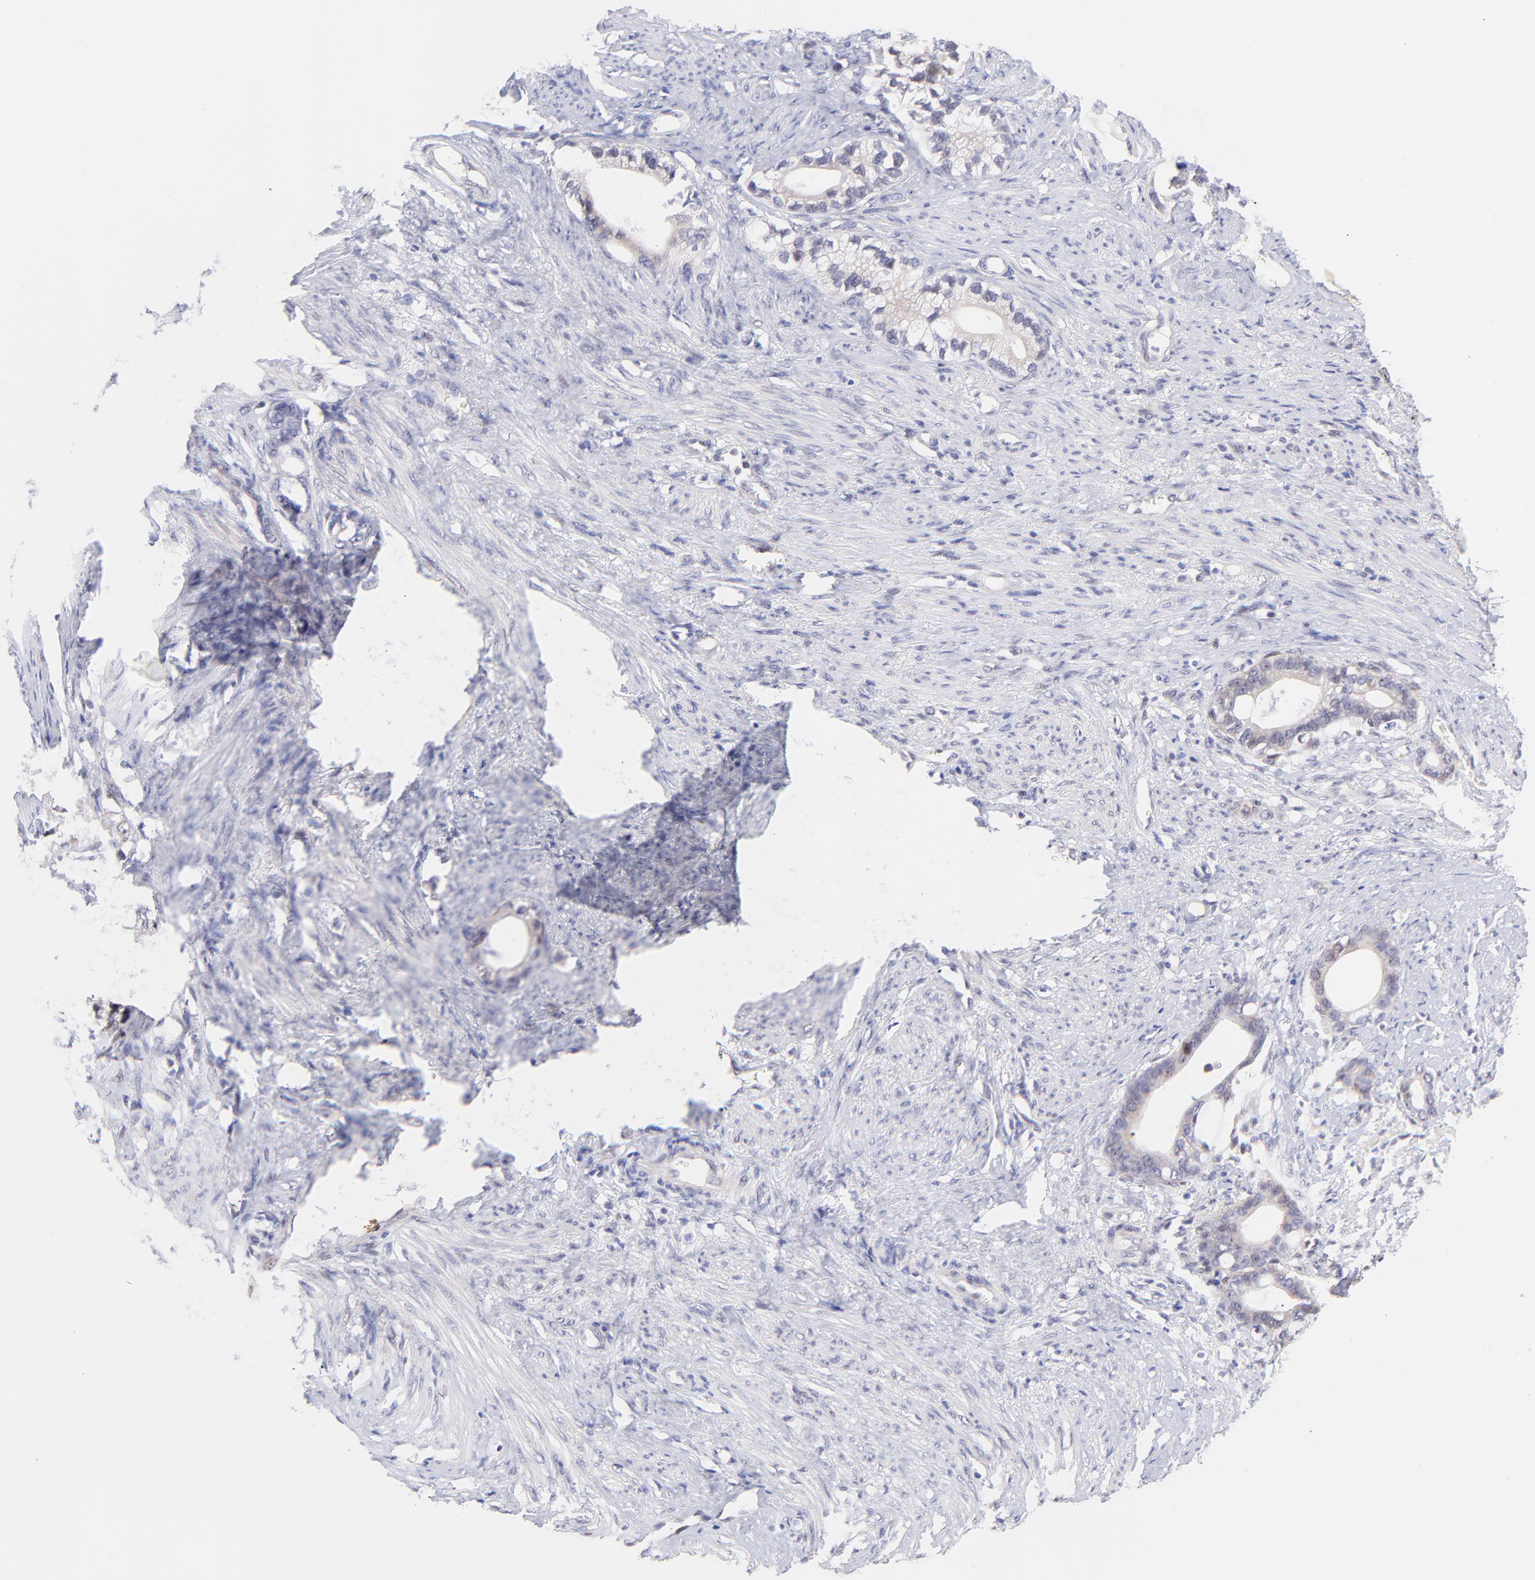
{"staining": {"intensity": "weak", "quantity": ">75%", "location": "cytoplasmic/membranous"}, "tissue": "stomach cancer", "cell_type": "Tumor cells", "image_type": "cancer", "snomed": [{"axis": "morphology", "description": "Adenocarcinoma, NOS"}, {"axis": "topography", "description": "Stomach"}], "caption": "This is an image of immunohistochemistry (IHC) staining of stomach cancer, which shows weak positivity in the cytoplasmic/membranous of tumor cells.", "gene": "PBDC1", "patient": {"sex": "female", "age": 75}}